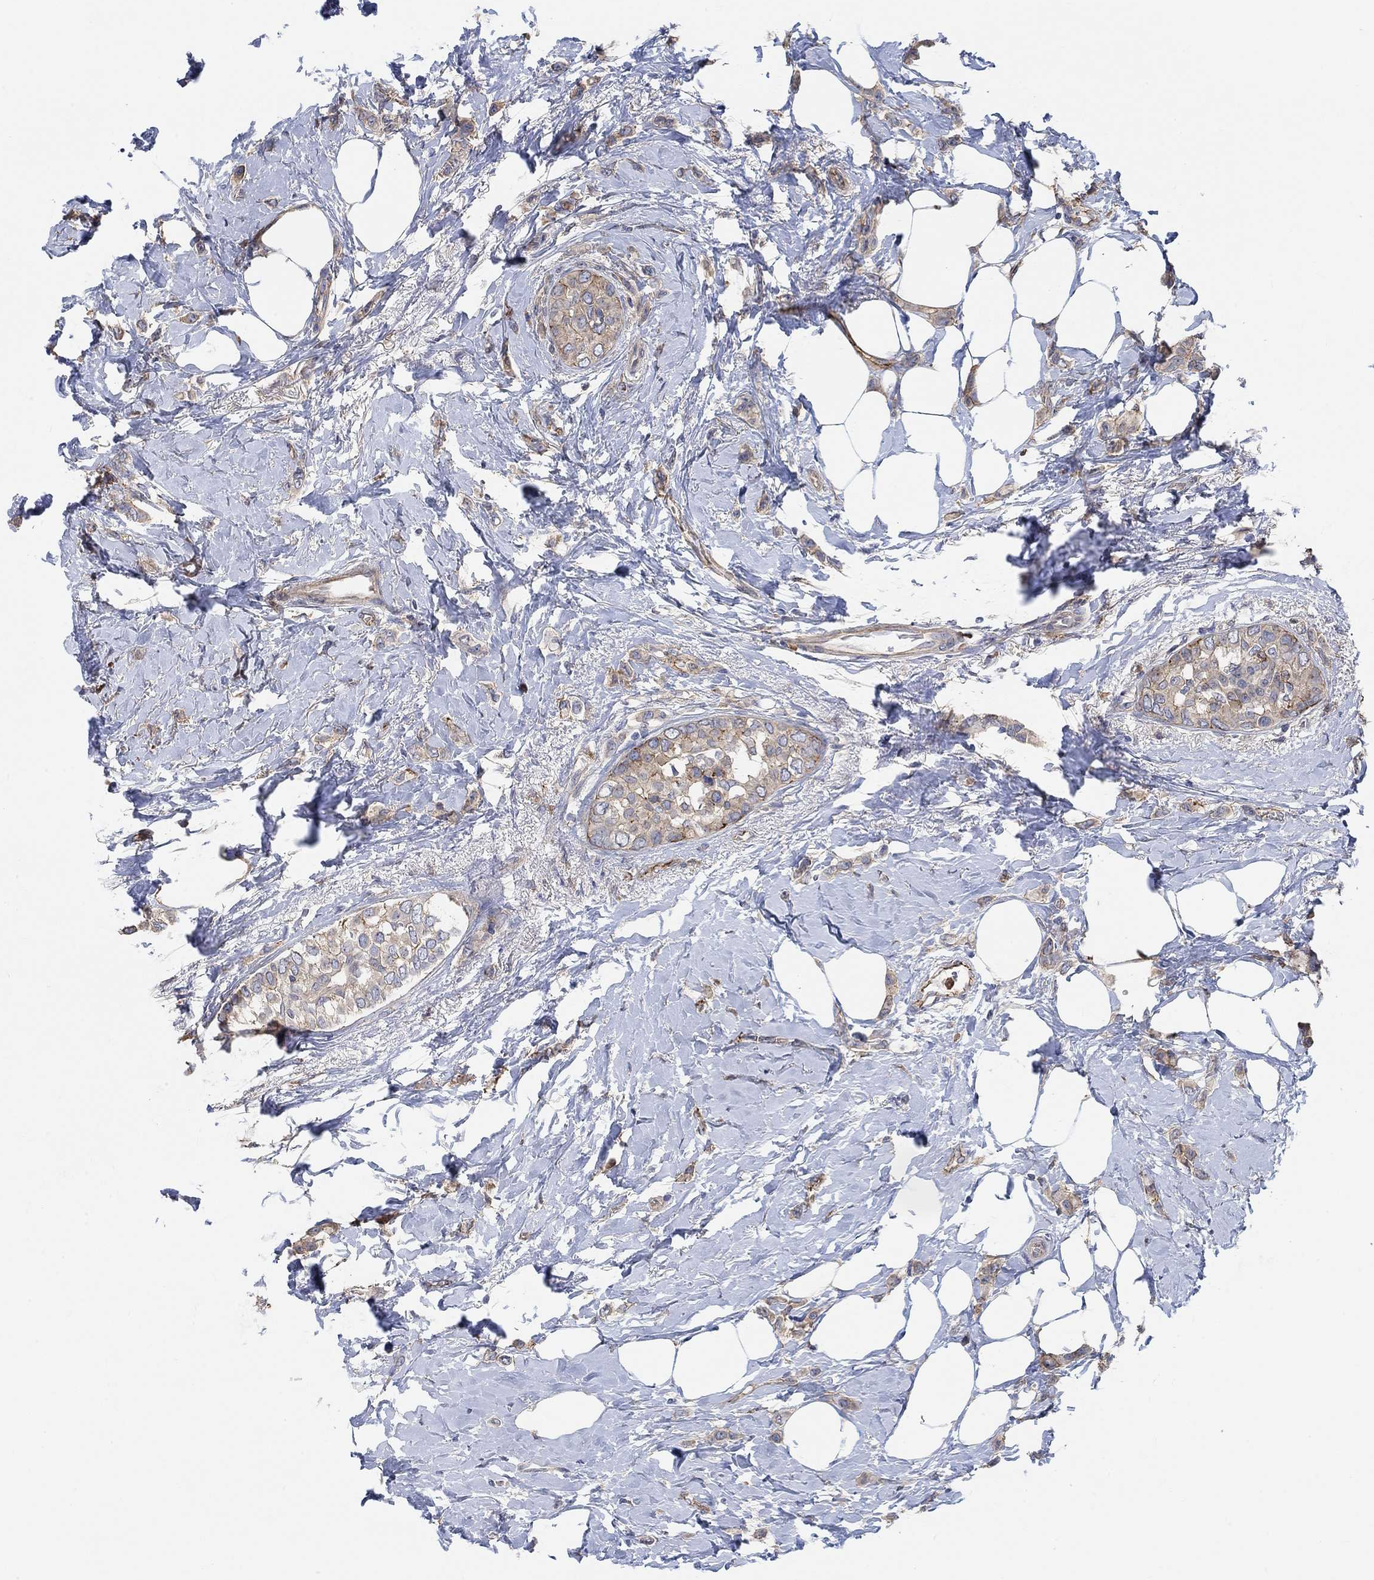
{"staining": {"intensity": "weak", "quantity": ">75%", "location": "cytoplasmic/membranous"}, "tissue": "breast cancer", "cell_type": "Tumor cells", "image_type": "cancer", "snomed": [{"axis": "morphology", "description": "Lobular carcinoma"}, {"axis": "topography", "description": "Breast"}], "caption": "Breast cancer stained for a protein displays weak cytoplasmic/membranous positivity in tumor cells.", "gene": "SYT16", "patient": {"sex": "female", "age": 66}}